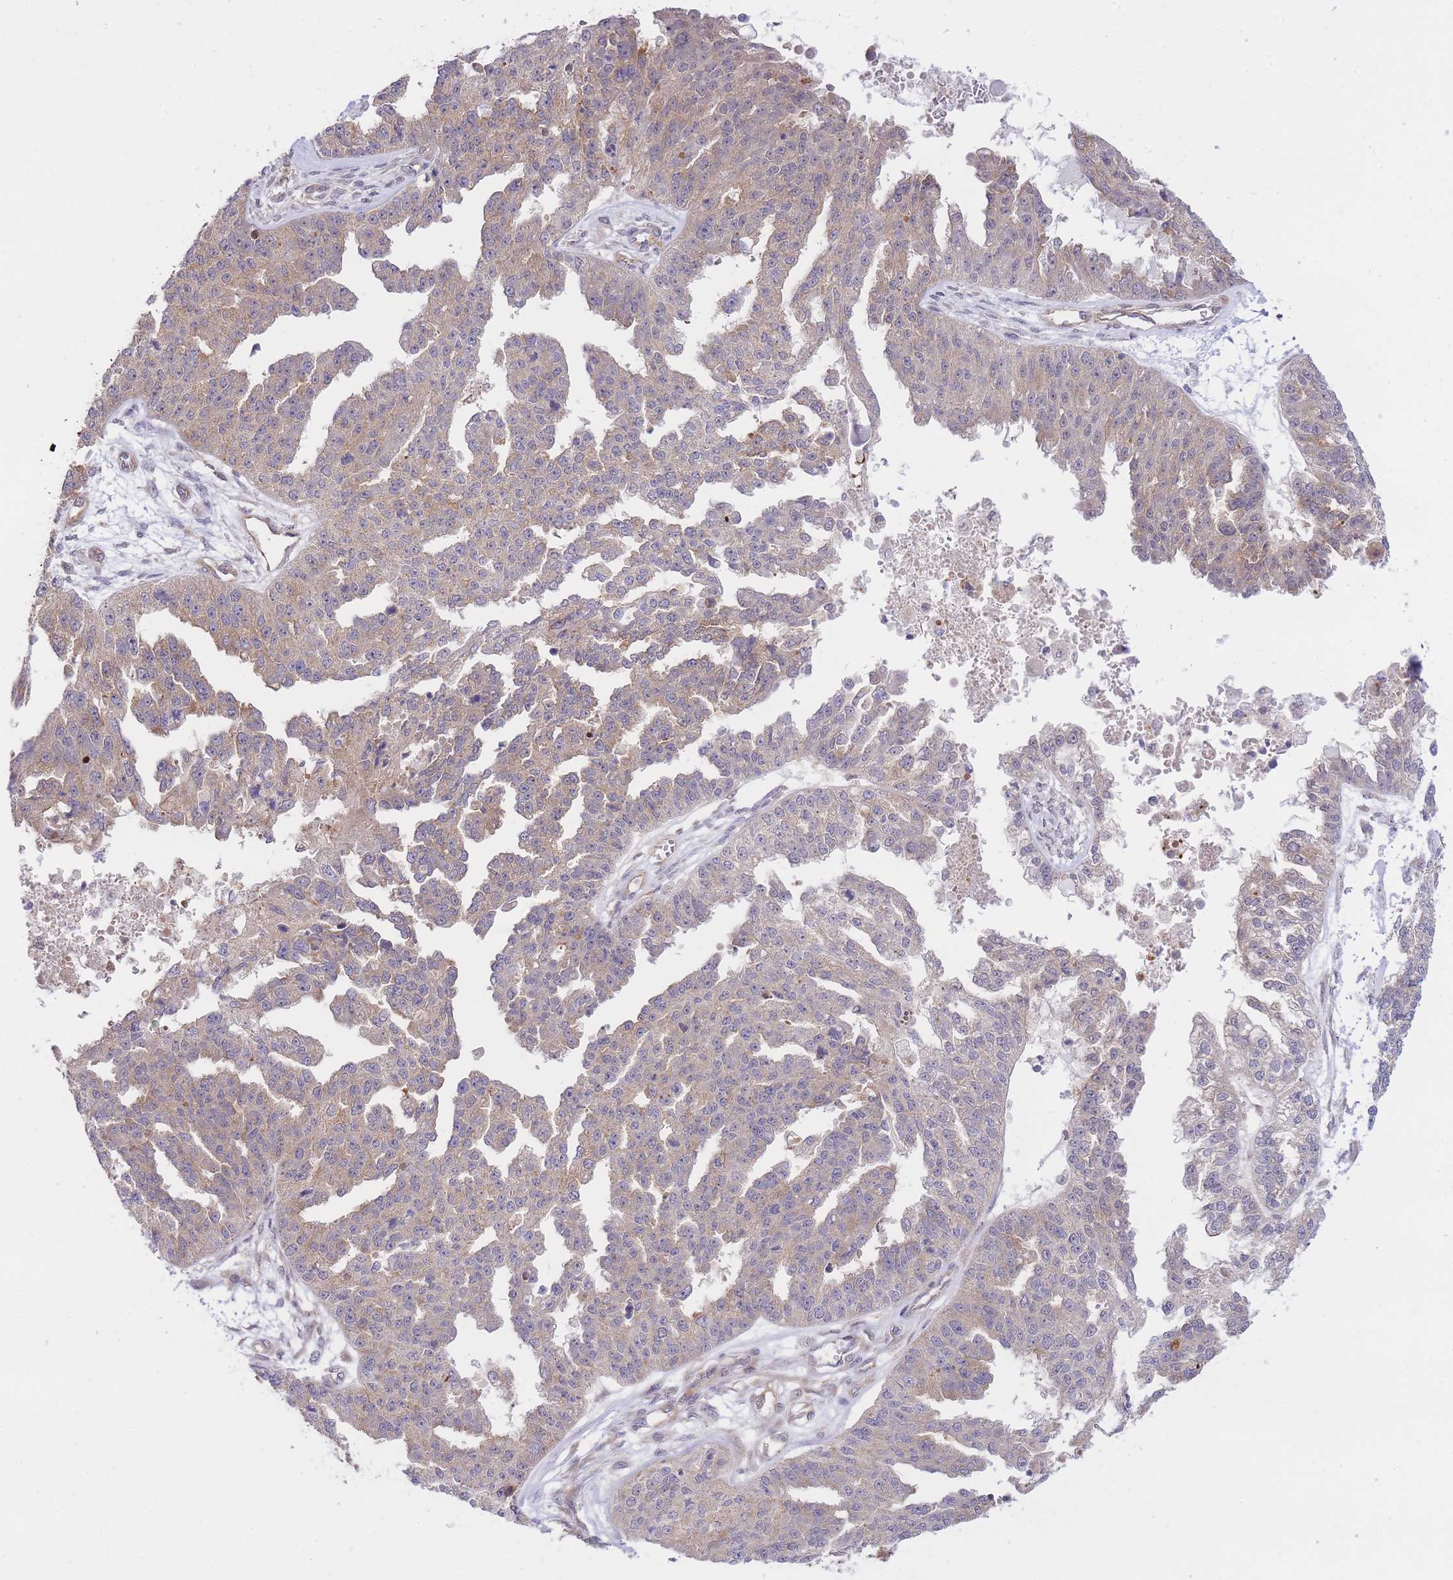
{"staining": {"intensity": "weak", "quantity": "<25%", "location": "cytoplasmic/membranous"}, "tissue": "ovarian cancer", "cell_type": "Tumor cells", "image_type": "cancer", "snomed": [{"axis": "morphology", "description": "Cystadenocarcinoma, serous, NOS"}, {"axis": "topography", "description": "Ovary"}], "caption": "Immunohistochemistry image of neoplastic tissue: ovarian cancer stained with DAB (3,3'-diaminobenzidine) exhibits no significant protein expression in tumor cells.", "gene": "EXOSC8", "patient": {"sex": "female", "age": 58}}